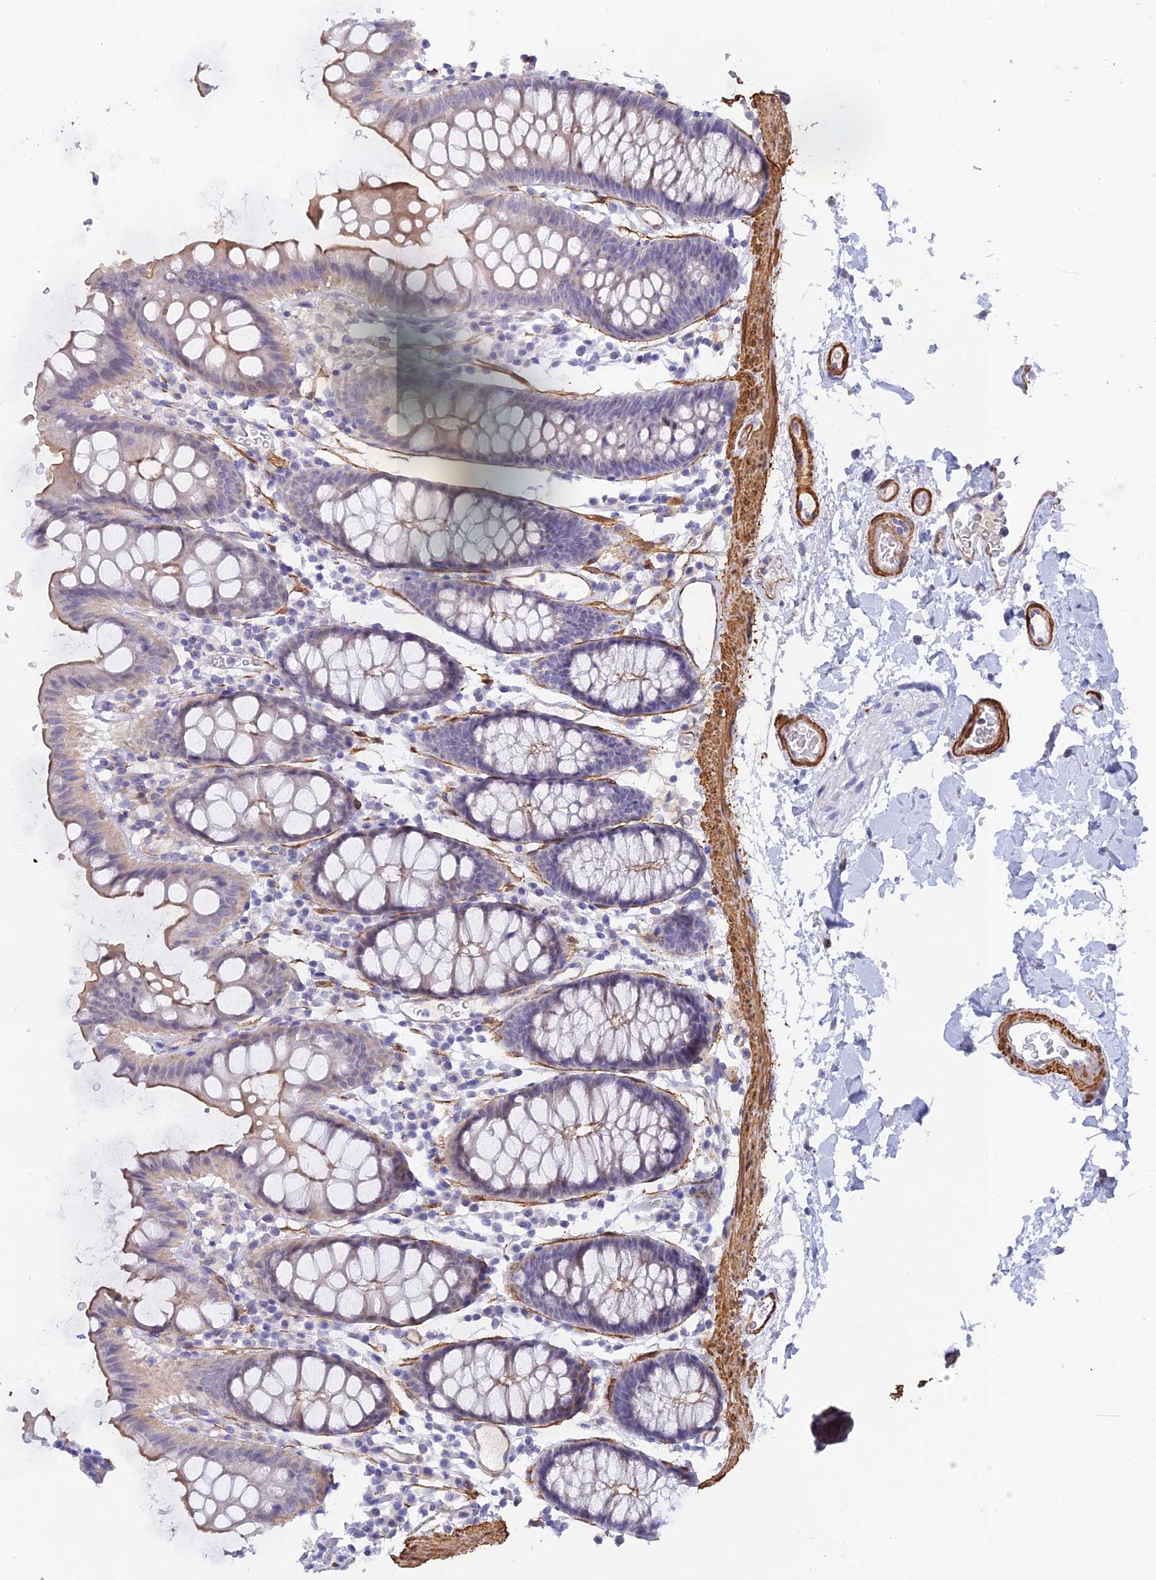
{"staining": {"intensity": "weak", "quantity": "25%-75%", "location": "cytoplasmic/membranous"}, "tissue": "colon", "cell_type": "Endothelial cells", "image_type": "normal", "snomed": [{"axis": "morphology", "description": "Normal tissue, NOS"}, {"axis": "topography", "description": "Colon"}], "caption": "Endothelial cells demonstrate low levels of weak cytoplasmic/membranous positivity in approximately 25%-75% of cells in unremarkable colon. (DAB = brown stain, brightfield microscopy at high magnification).", "gene": "CCDC154", "patient": {"sex": "male", "age": 75}}